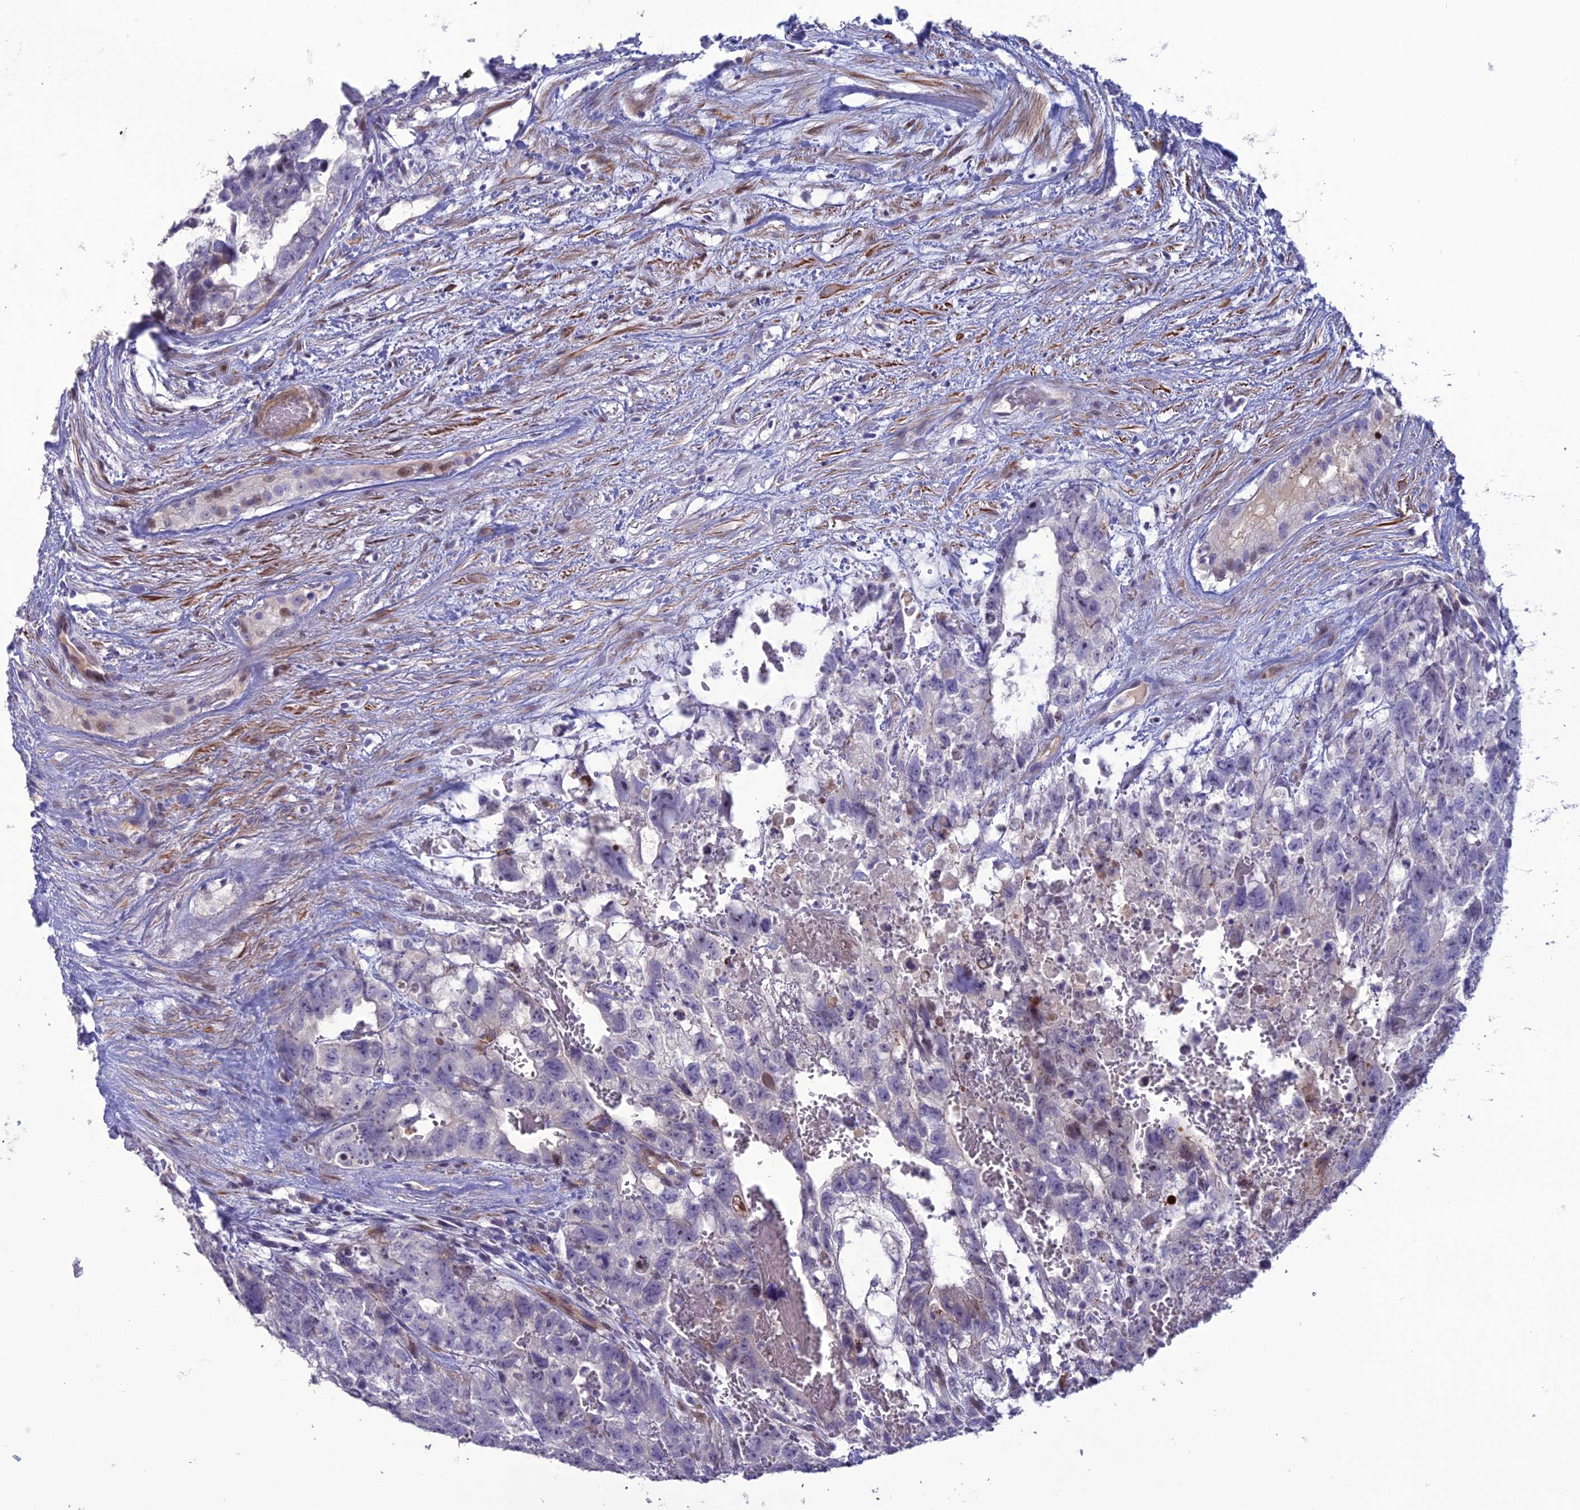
{"staining": {"intensity": "negative", "quantity": "none", "location": "none"}, "tissue": "testis cancer", "cell_type": "Tumor cells", "image_type": "cancer", "snomed": [{"axis": "morphology", "description": "Carcinoma, Embryonal, NOS"}, {"axis": "topography", "description": "Testis"}], "caption": "Protein analysis of embryonal carcinoma (testis) shows no significant positivity in tumor cells.", "gene": "OR56B1", "patient": {"sex": "male", "age": 26}}